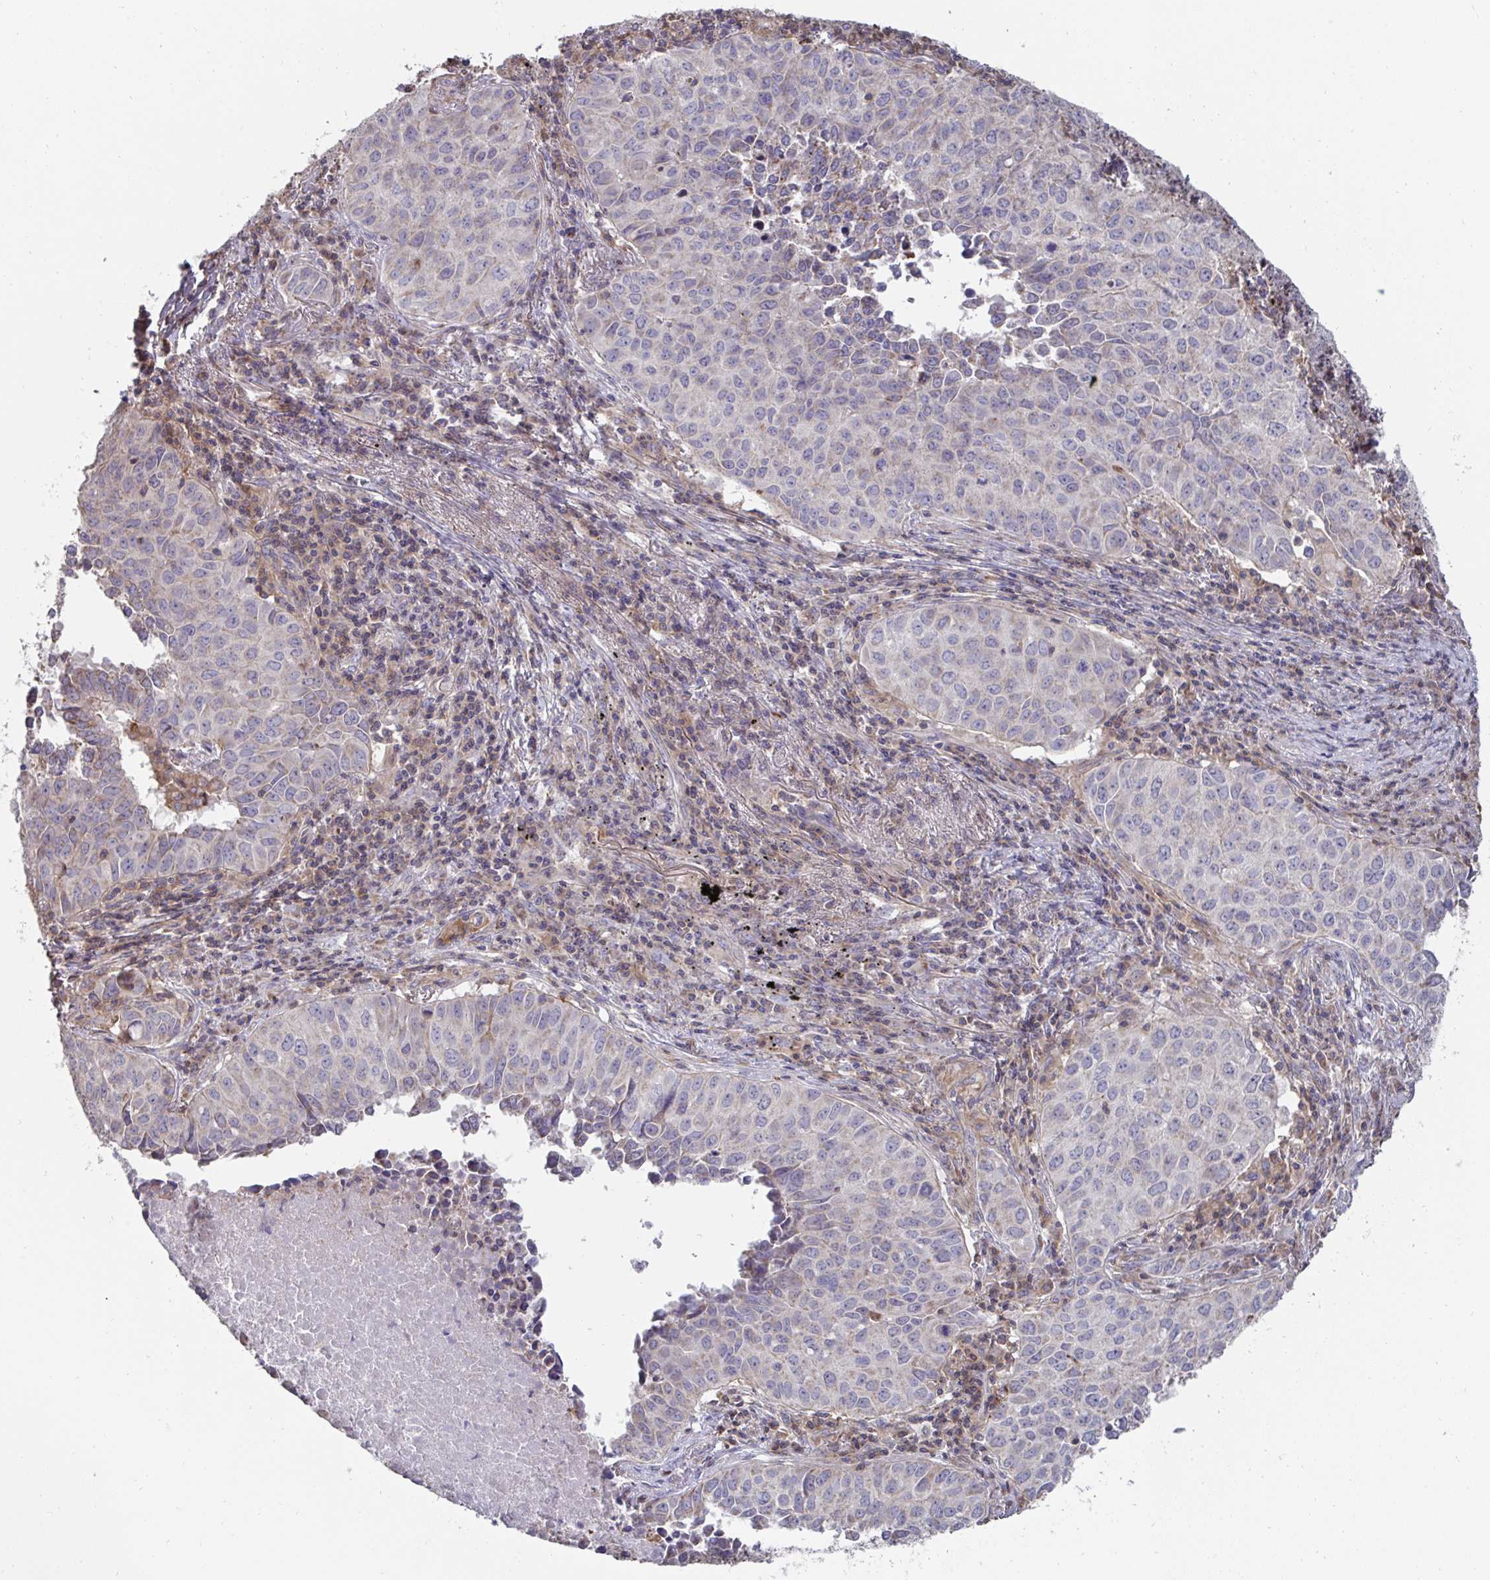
{"staining": {"intensity": "negative", "quantity": "none", "location": "none"}, "tissue": "lung cancer", "cell_type": "Tumor cells", "image_type": "cancer", "snomed": [{"axis": "morphology", "description": "Adenocarcinoma, NOS"}, {"axis": "topography", "description": "Lung"}], "caption": "Immunohistochemistry (IHC) of lung adenocarcinoma shows no expression in tumor cells.", "gene": "DZANK1", "patient": {"sex": "female", "age": 50}}